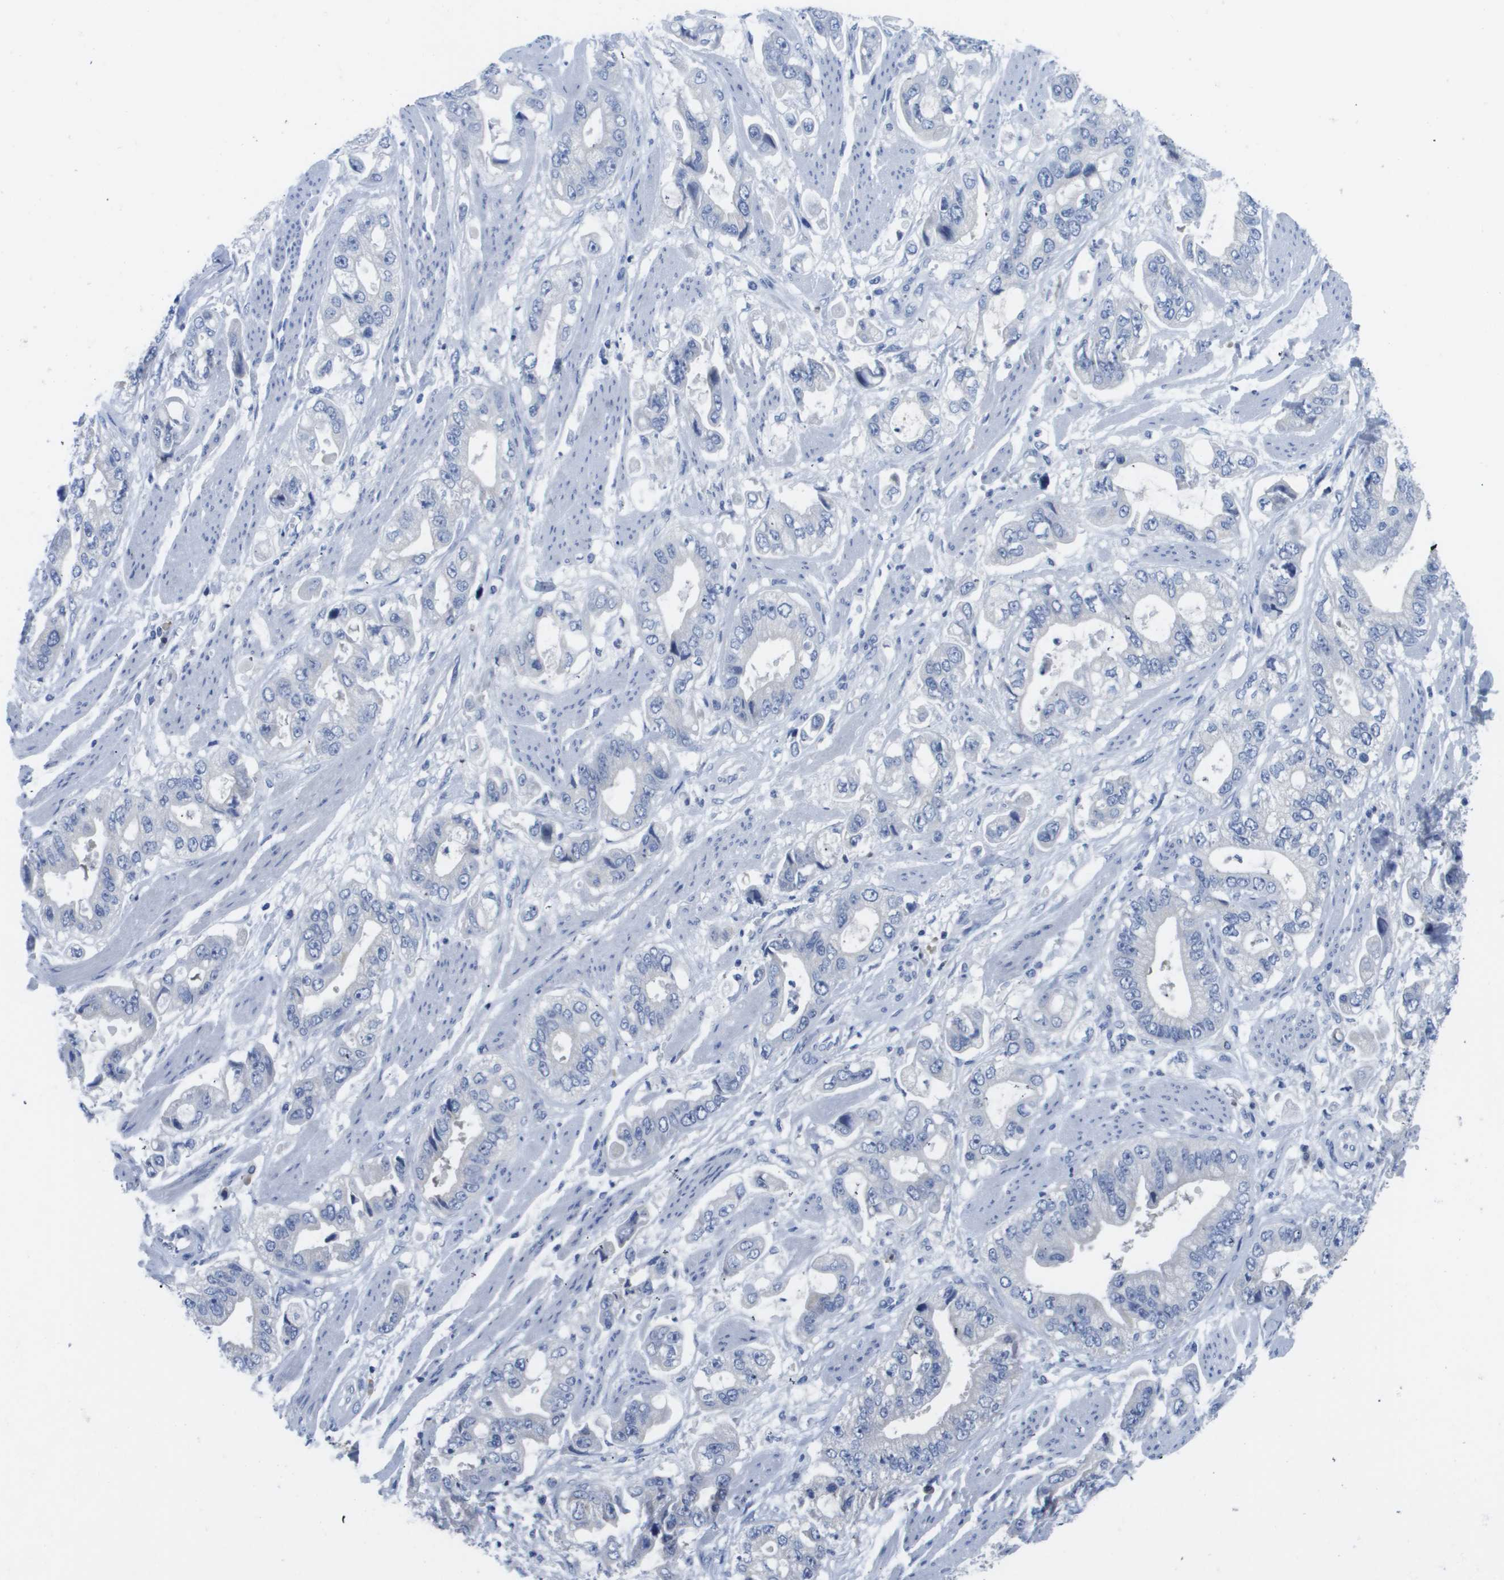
{"staining": {"intensity": "negative", "quantity": "none", "location": "none"}, "tissue": "stomach cancer", "cell_type": "Tumor cells", "image_type": "cancer", "snomed": [{"axis": "morphology", "description": "Normal tissue, NOS"}, {"axis": "morphology", "description": "Adenocarcinoma, NOS"}, {"axis": "topography", "description": "Stomach"}], "caption": "An image of adenocarcinoma (stomach) stained for a protein demonstrates no brown staining in tumor cells.", "gene": "MS4A1", "patient": {"sex": "male", "age": 62}}